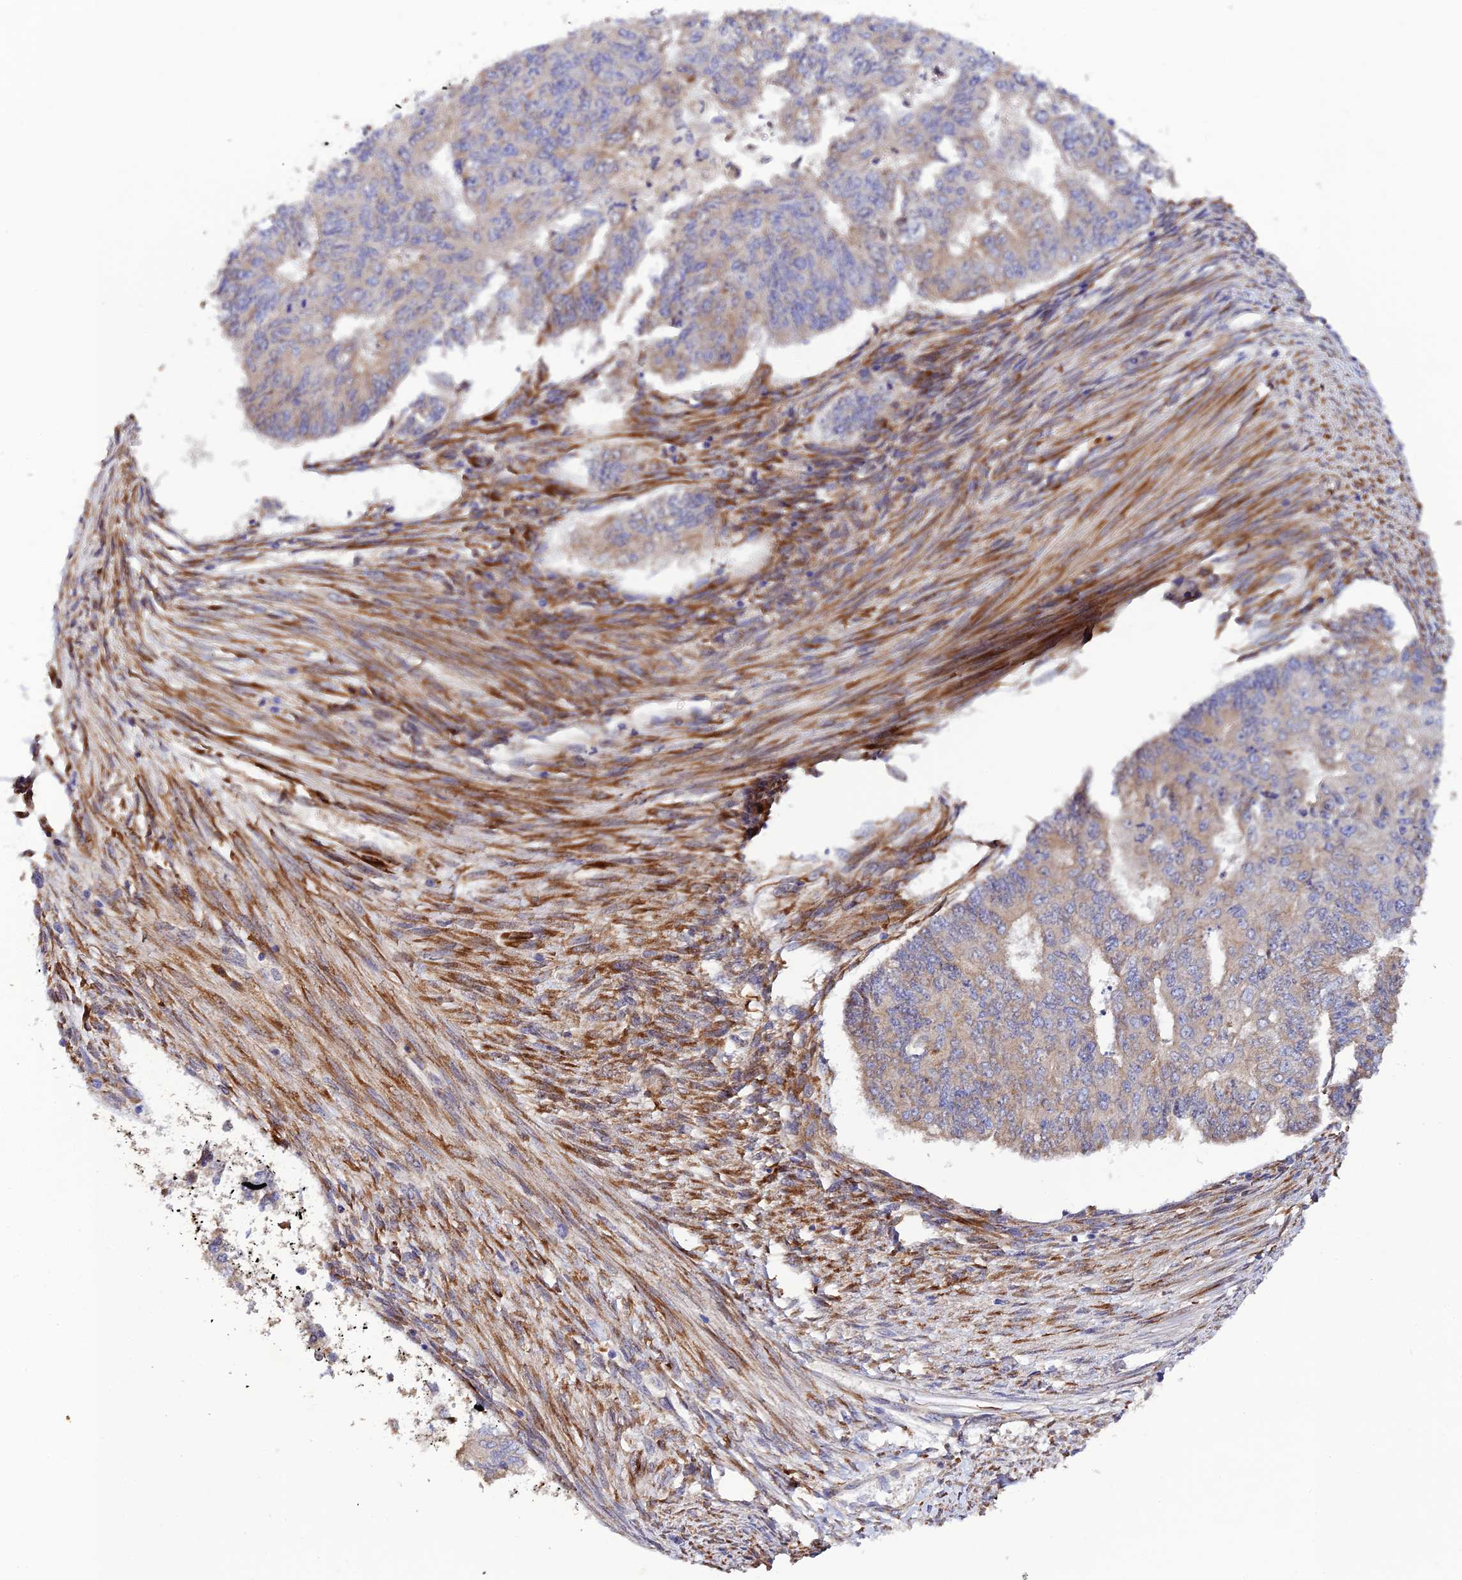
{"staining": {"intensity": "weak", "quantity": "<25%", "location": "cytoplasmic/membranous"}, "tissue": "endometrial cancer", "cell_type": "Tumor cells", "image_type": "cancer", "snomed": [{"axis": "morphology", "description": "Adenocarcinoma, NOS"}, {"axis": "topography", "description": "Endometrium"}], "caption": "Endometrial cancer (adenocarcinoma) was stained to show a protein in brown. There is no significant expression in tumor cells.", "gene": "P3H3", "patient": {"sex": "female", "age": 32}}